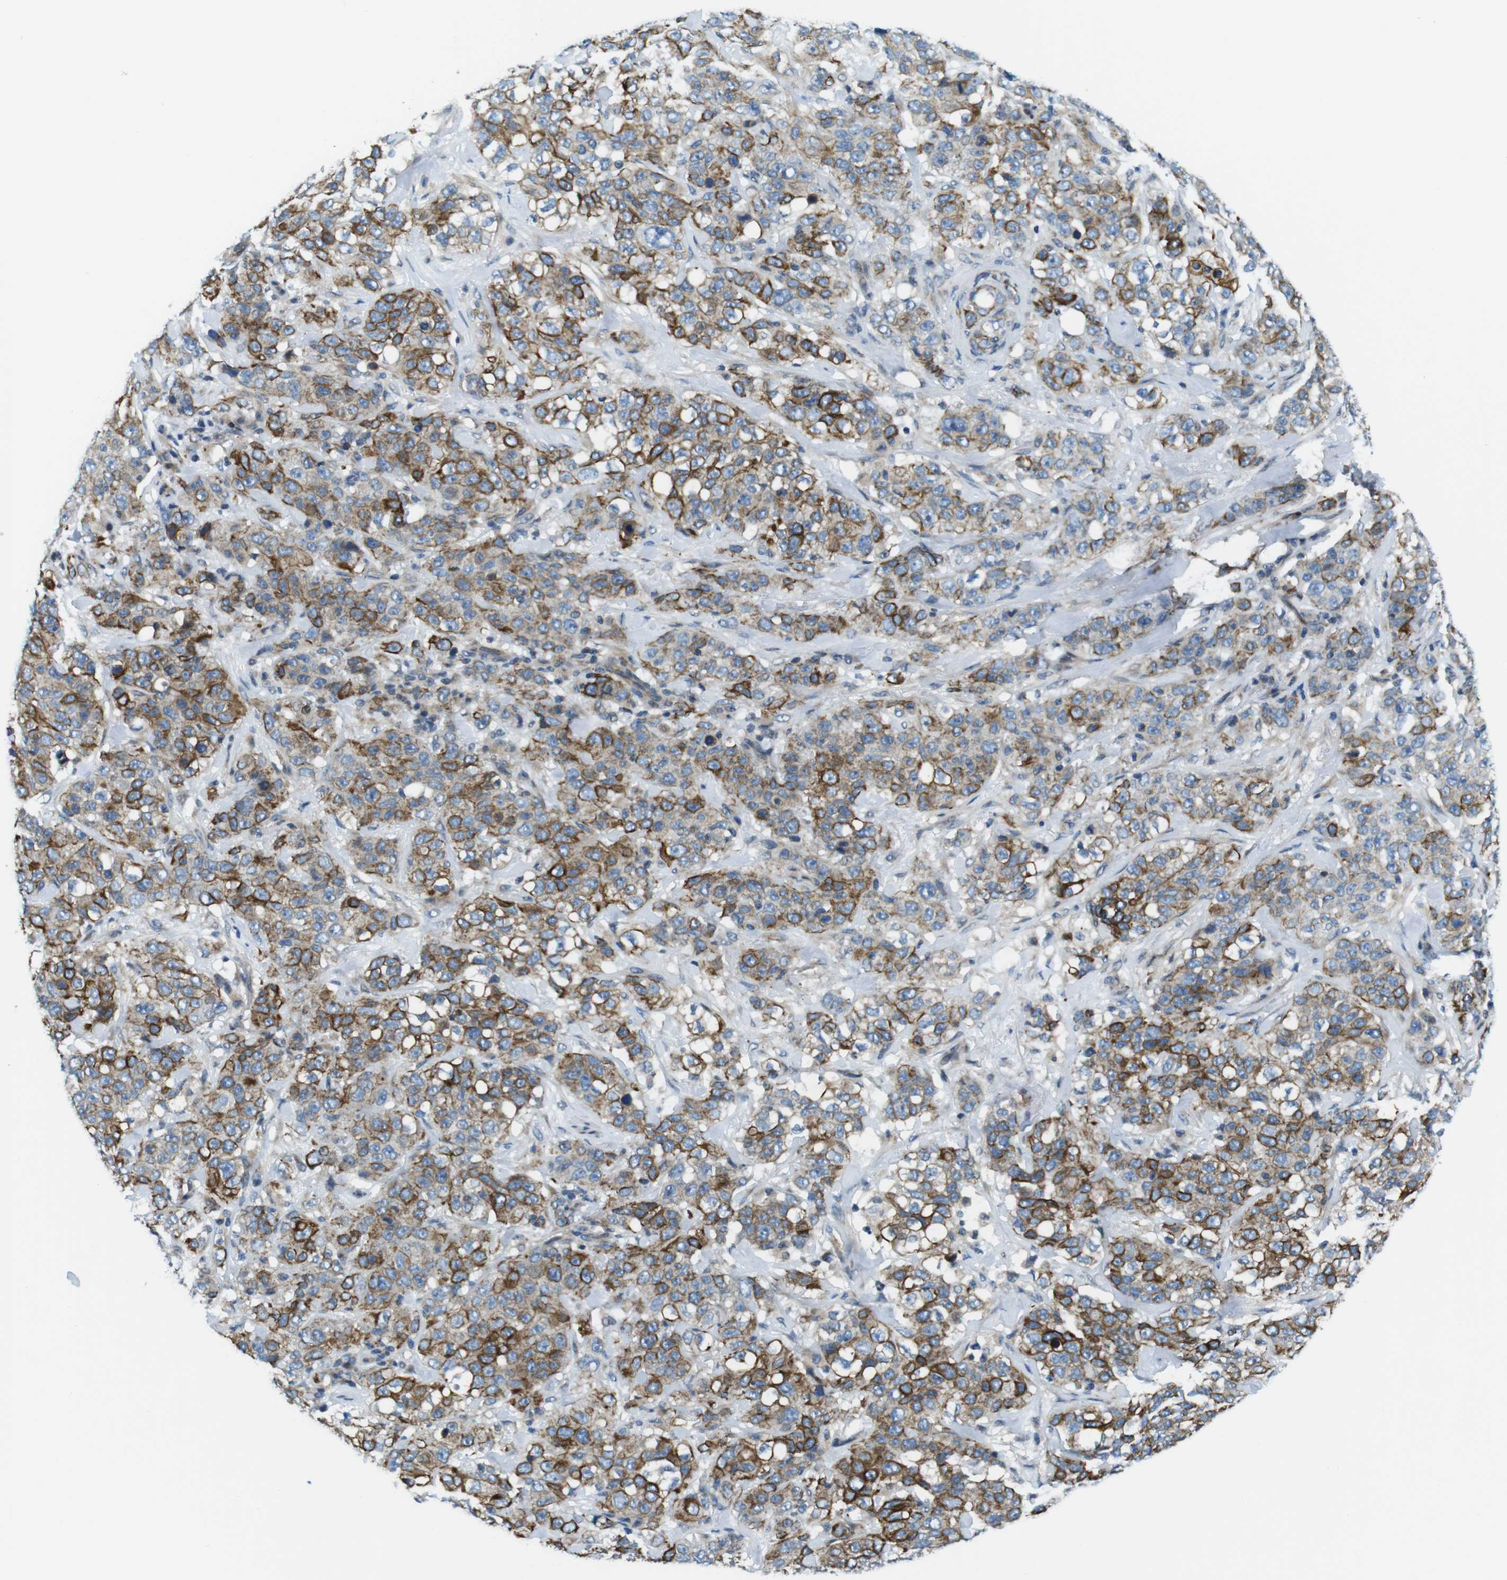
{"staining": {"intensity": "moderate", "quantity": "25%-75%", "location": "cytoplasmic/membranous"}, "tissue": "stomach cancer", "cell_type": "Tumor cells", "image_type": "cancer", "snomed": [{"axis": "morphology", "description": "Adenocarcinoma, NOS"}, {"axis": "topography", "description": "Stomach"}], "caption": "Stomach cancer (adenocarcinoma) stained with a protein marker demonstrates moderate staining in tumor cells.", "gene": "ZDHHC3", "patient": {"sex": "male", "age": 48}}